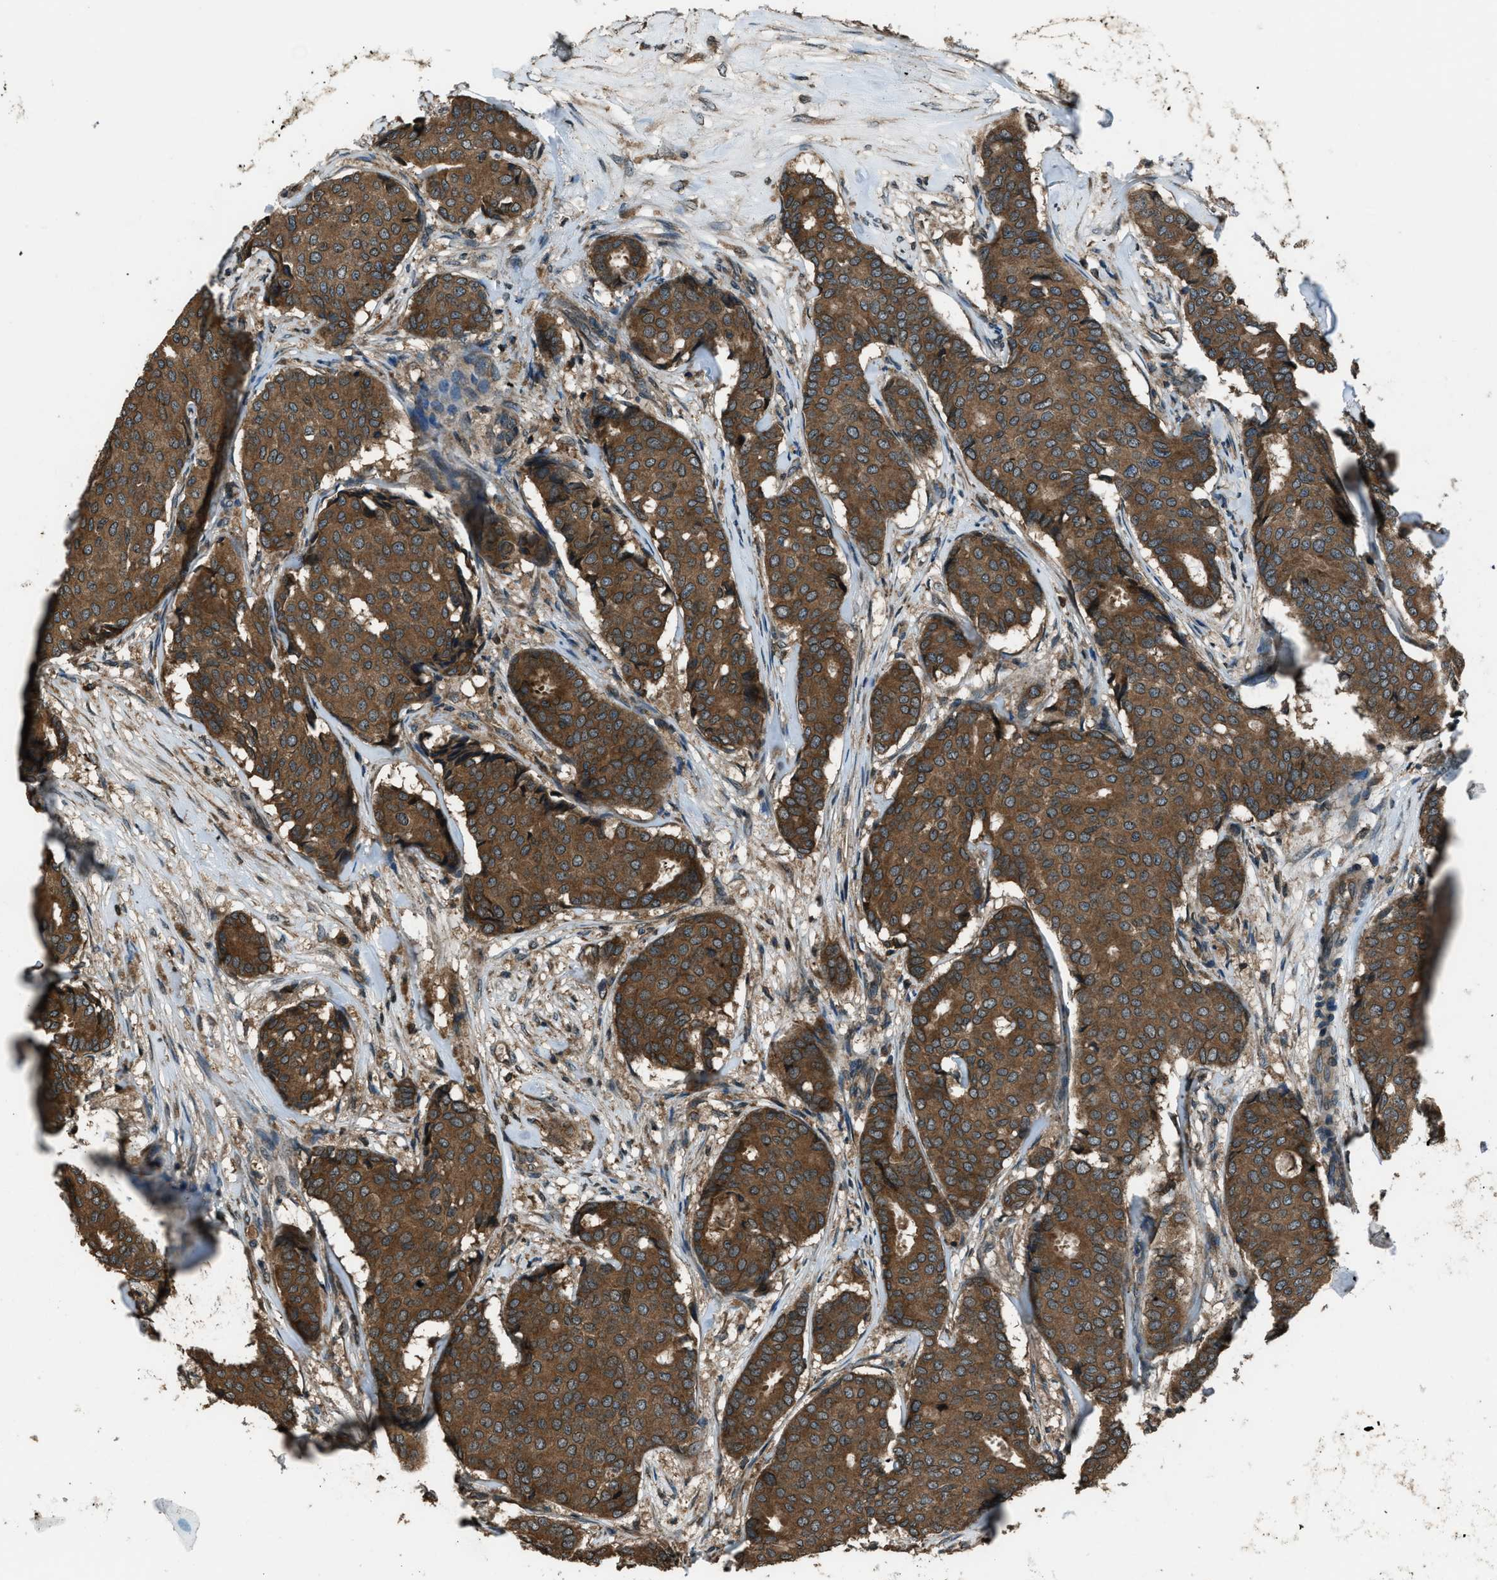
{"staining": {"intensity": "moderate", "quantity": ">75%", "location": "cytoplasmic/membranous"}, "tissue": "breast cancer", "cell_type": "Tumor cells", "image_type": "cancer", "snomed": [{"axis": "morphology", "description": "Duct carcinoma"}, {"axis": "topography", "description": "Breast"}], "caption": "Protein expression analysis of human intraductal carcinoma (breast) reveals moderate cytoplasmic/membranous staining in approximately >75% of tumor cells.", "gene": "TRIM4", "patient": {"sex": "female", "age": 75}}